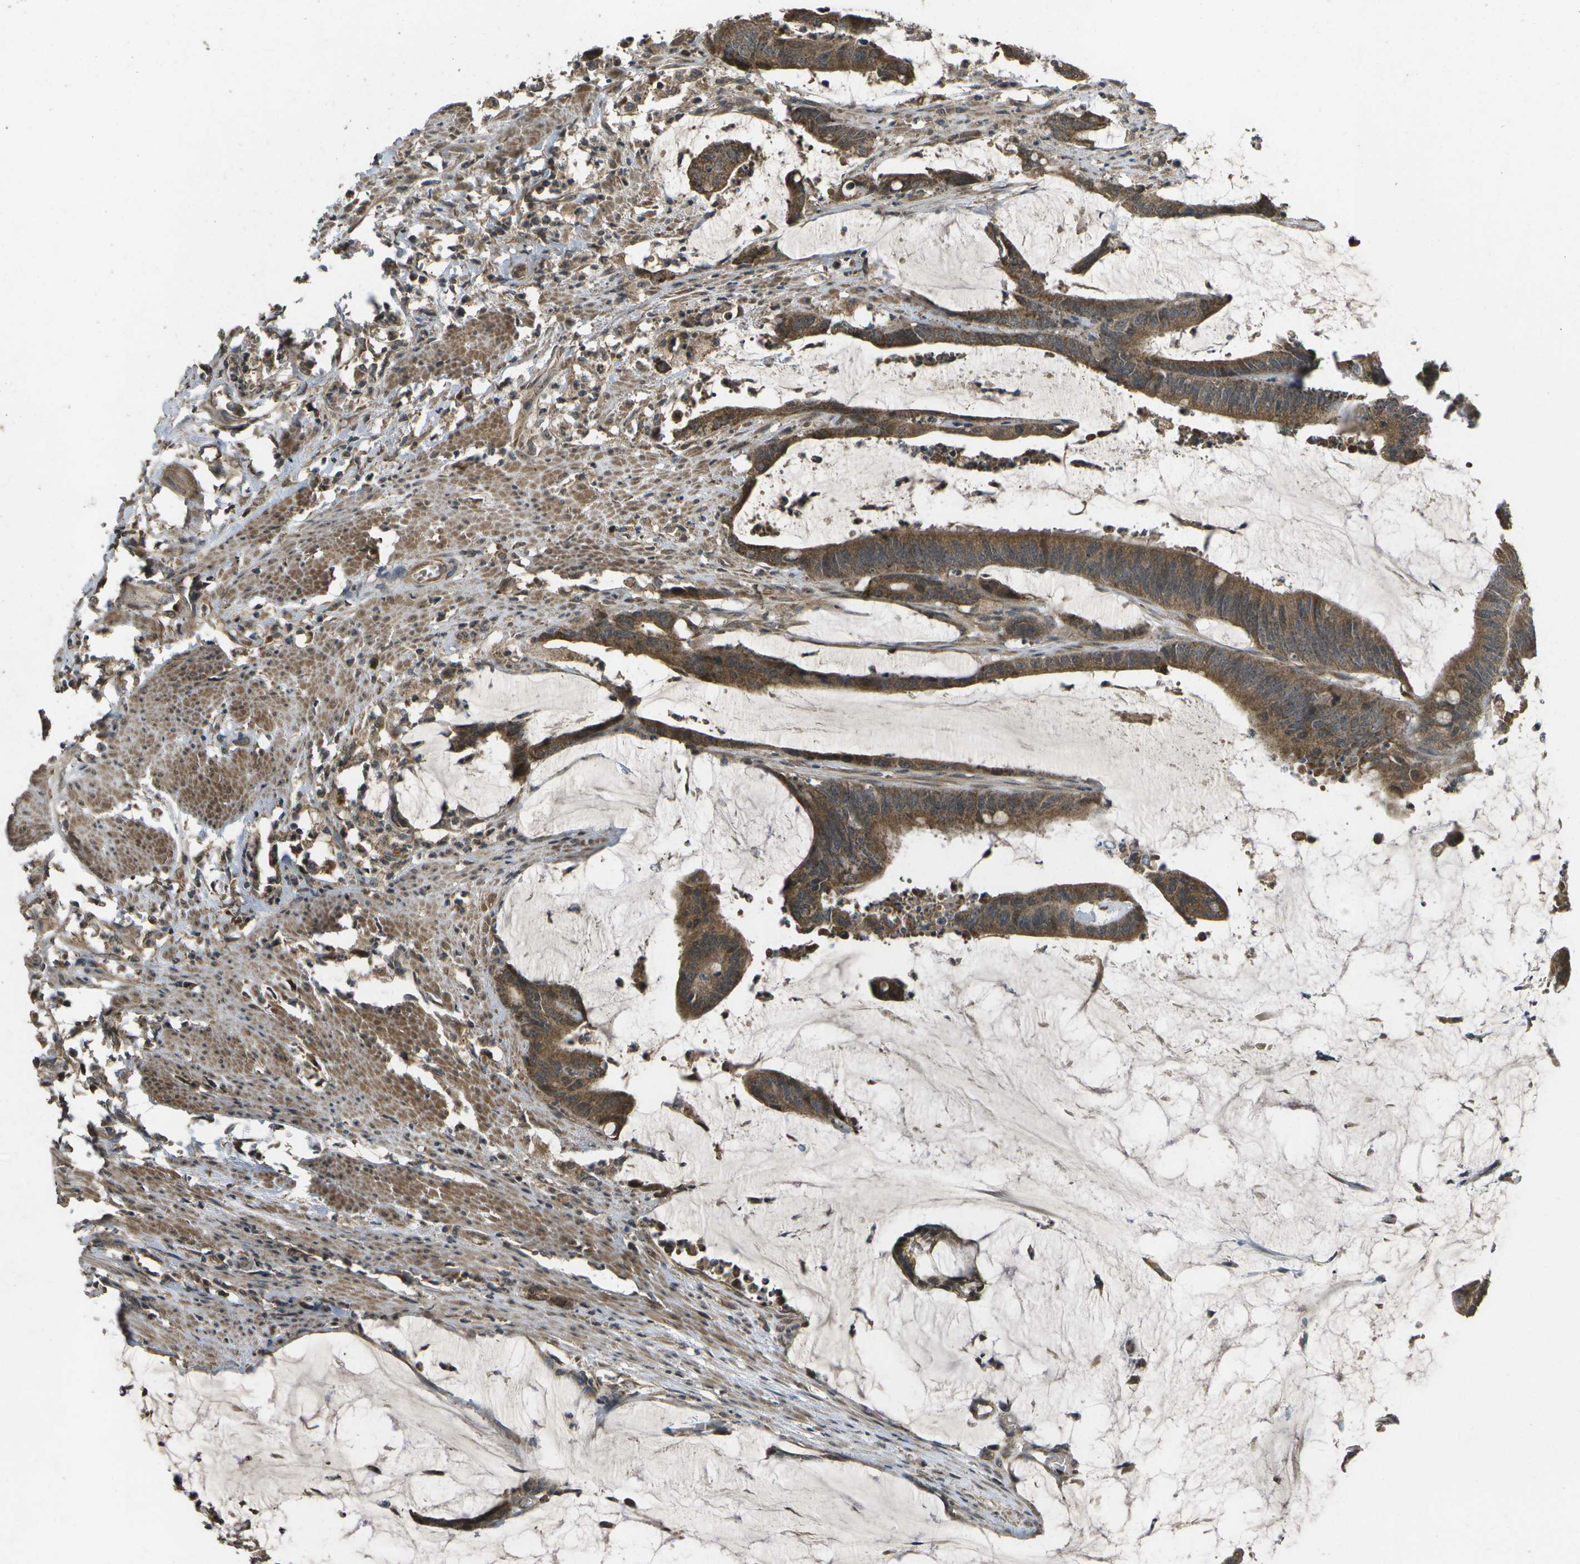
{"staining": {"intensity": "moderate", "quantity": ">75%", "location": "cytoplasmic/membranous"}, "tissue": "colorectal cancer", "cell_type": "Tumor cells", "image_type": "cancer", "snomed": [{"axis": "morphology", "description": "Adenocarcinoma, NOS"}, {"axis": "topography", "description": "Rectum"}], "caption": "The micrograph shows staining of adenocarcinoma (colorectal), revealing moderate cytoplasmic/membranous protein expression (brown color) within tumor cells. The protein of interest is shown in brown color, while the nuclei are stained blue.", "gene": "ALAS1", "patient": {"sex": "female", "age": 66}}